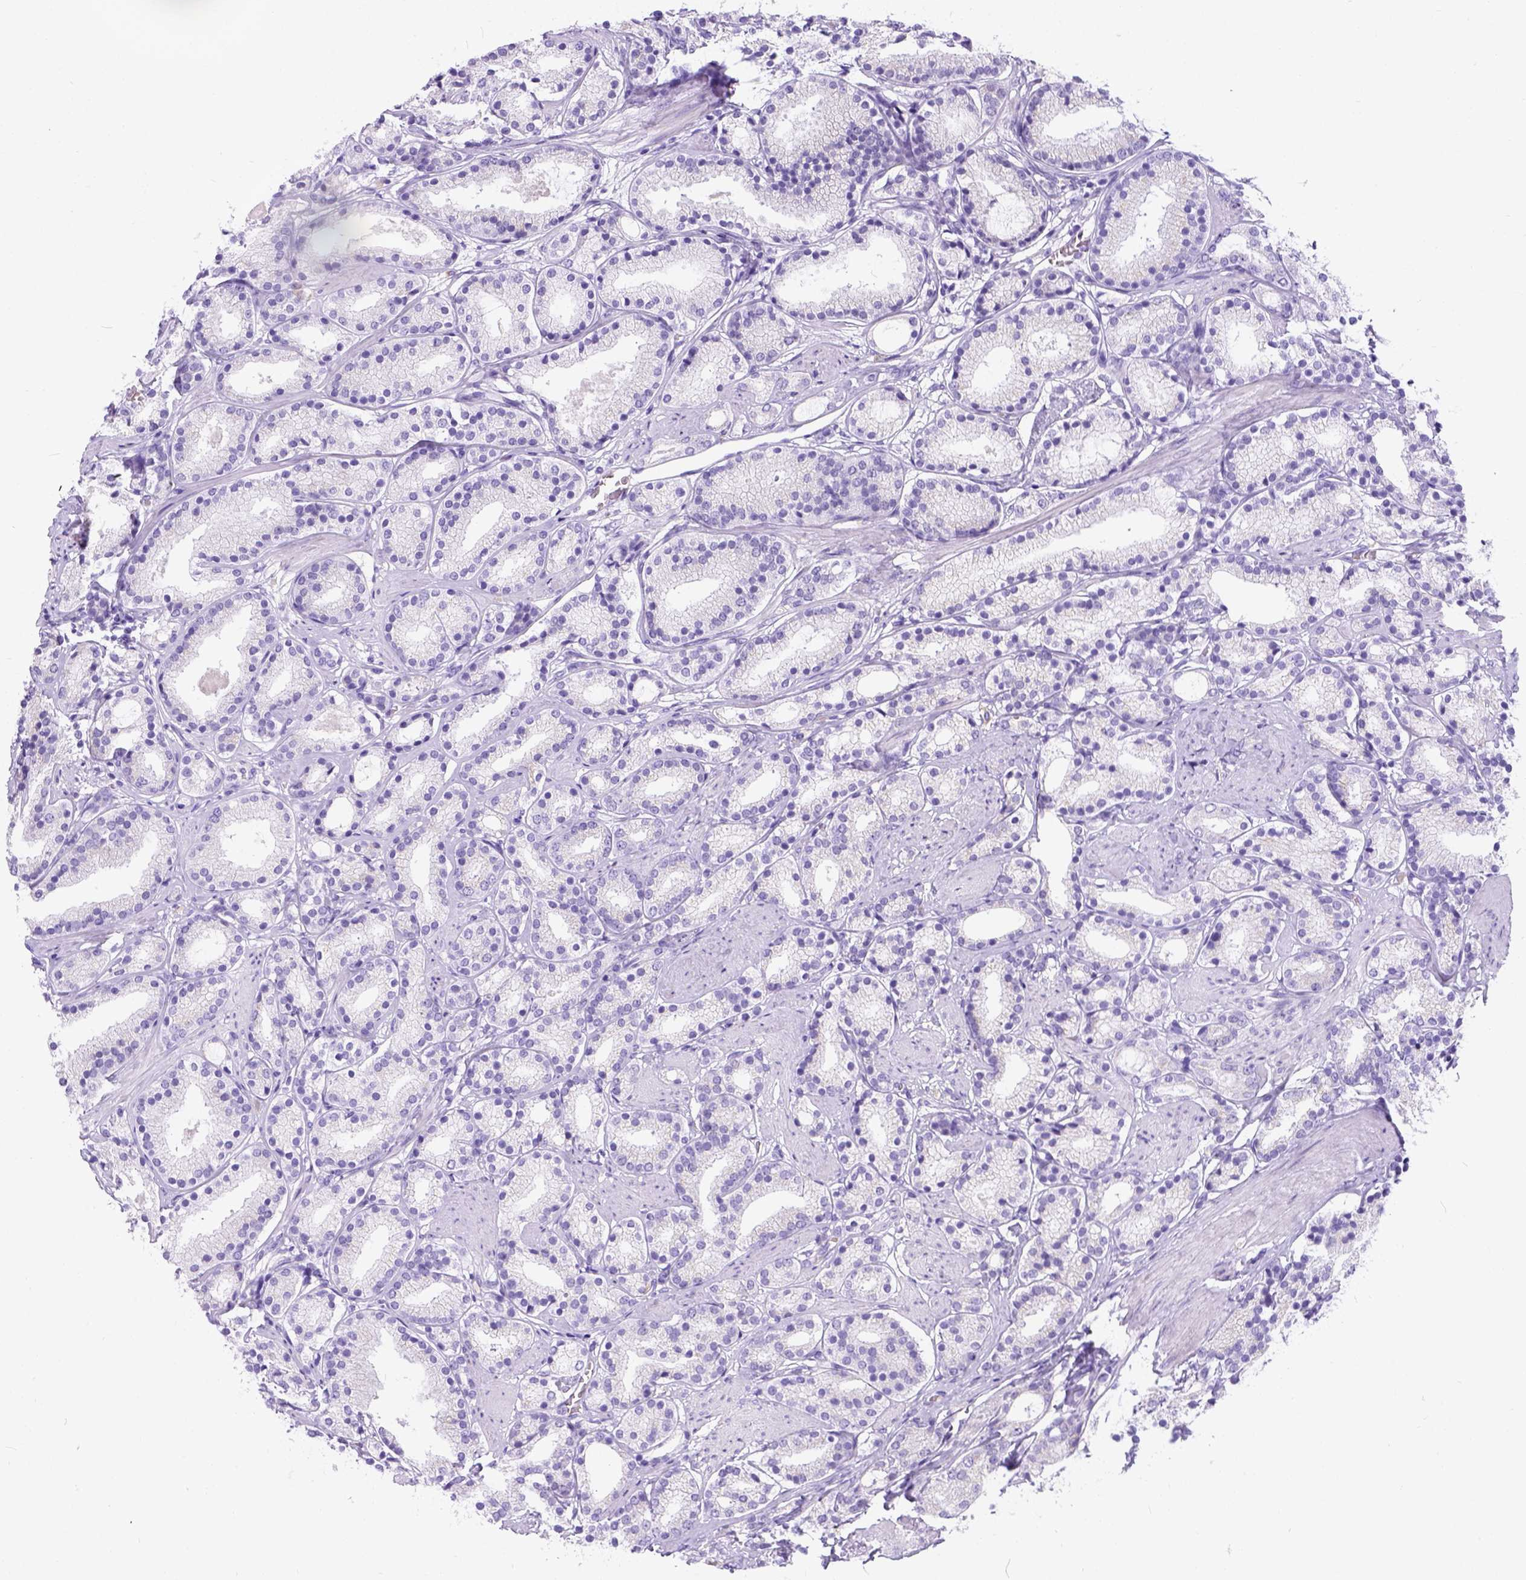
{"staining": {"intensity": "negative", "quantity": "none", "location": "none"}, "tissue": "prostate cancer", "cell_type": "Tumor cells", "image_type": "cancer", "snomed": [{"axis": "morphology", "description": "Adenocarcinoma, High grade"}, {"axis": "topography", "description": "Prostate"}], "caption": "Tumor cells show no significant protein positivity in prostate cancer. (Brightfield microscopy of DAB (3,3'-diaminobenzidine) immunohistochemistry (IHC) at high magnification).", "gene": "PHF7", "patient": {"sex": "male", "age": 63}}